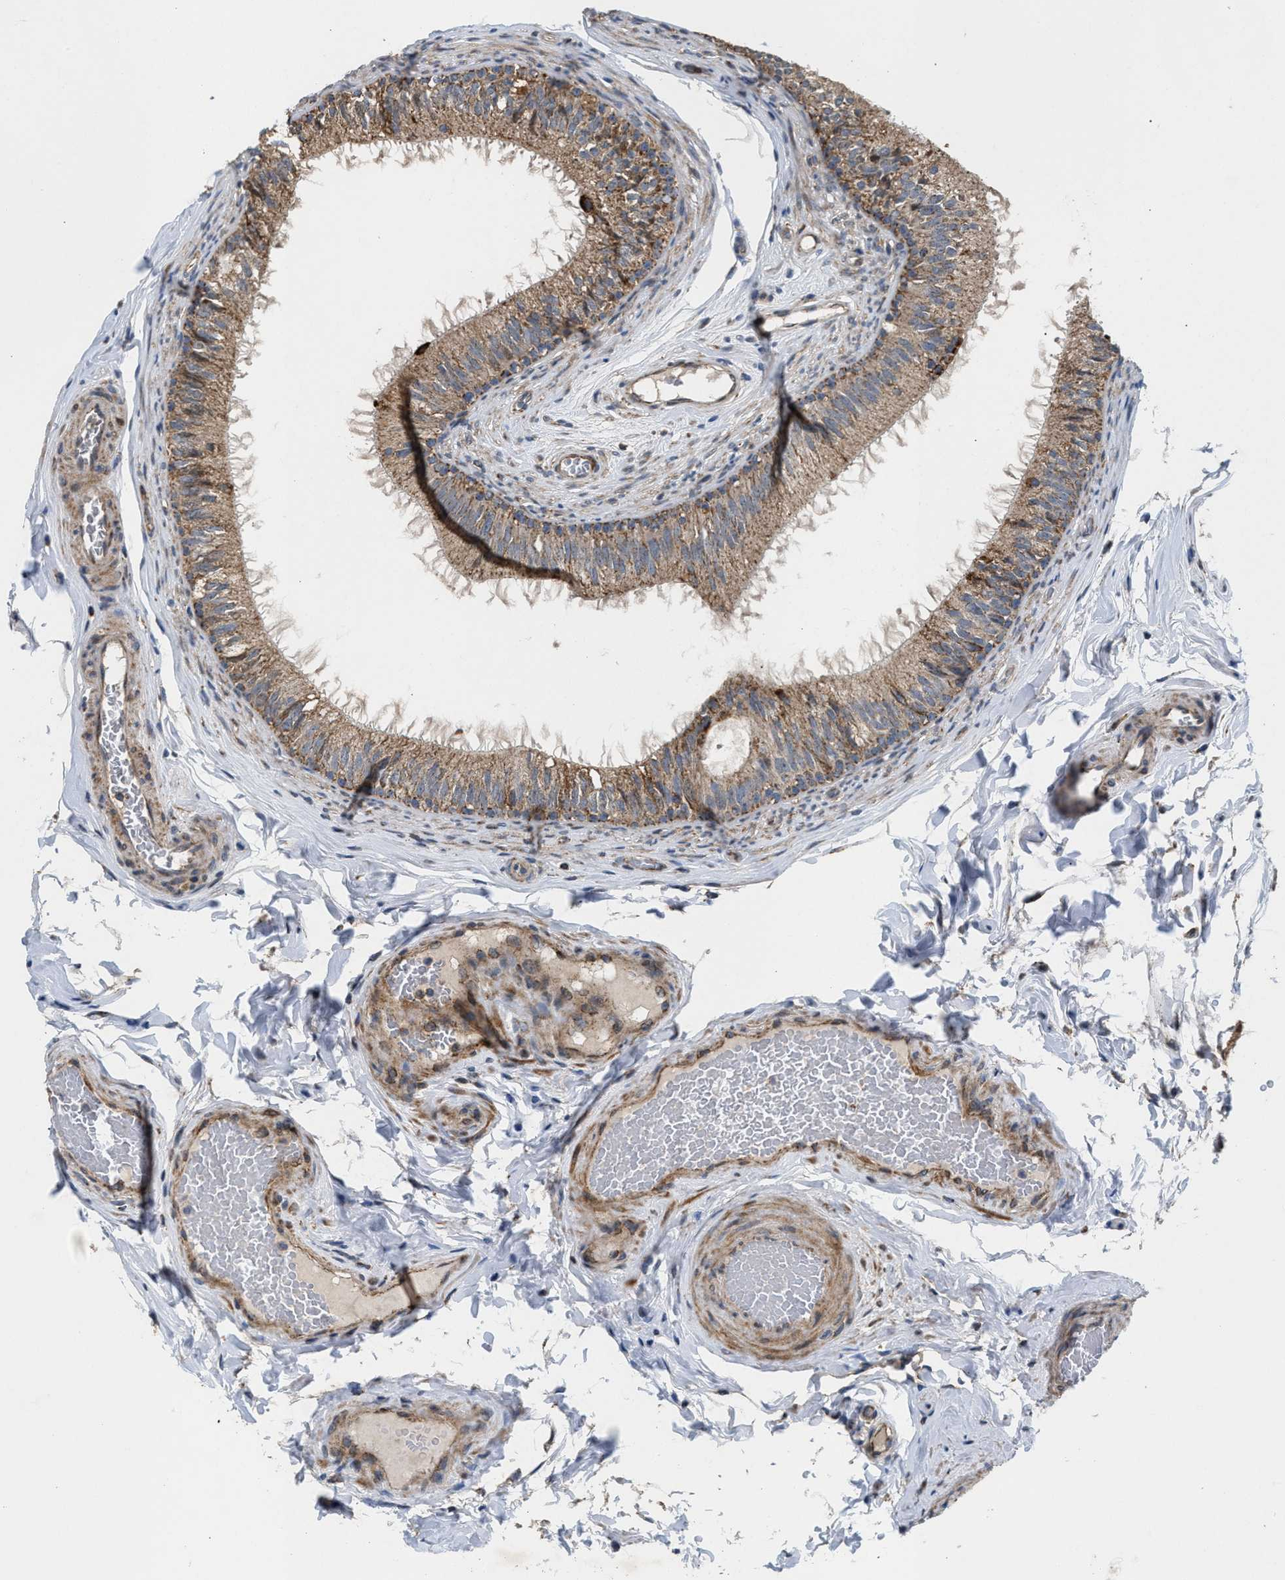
{"staining": {"intensity": "weak", "quantity": ">75%", "location": "cytoplasmic/membranous"}, "tissue": "epididymis", "cell_type": "Glandular cells", "image_type": "normal", "snomed": [{"axis": "morphology", "description": "Normal tissue, NOS"}, {"axis": "topography", "description": "Testis"}, {"axis": "topography", "description": "Epididymis"}], "caption": "Immunohistochemistry photomicrograph of unremarkable epididymis: human epididymis stained using IHC reveals low levels of weak protein expression localized specifically in the cytoplasmic/membranous of glandular cells, appearing as a cytoplasmic/membranous brown color.", "gene": "TACO1", "patient": {"sex": "male", "age": 36}}